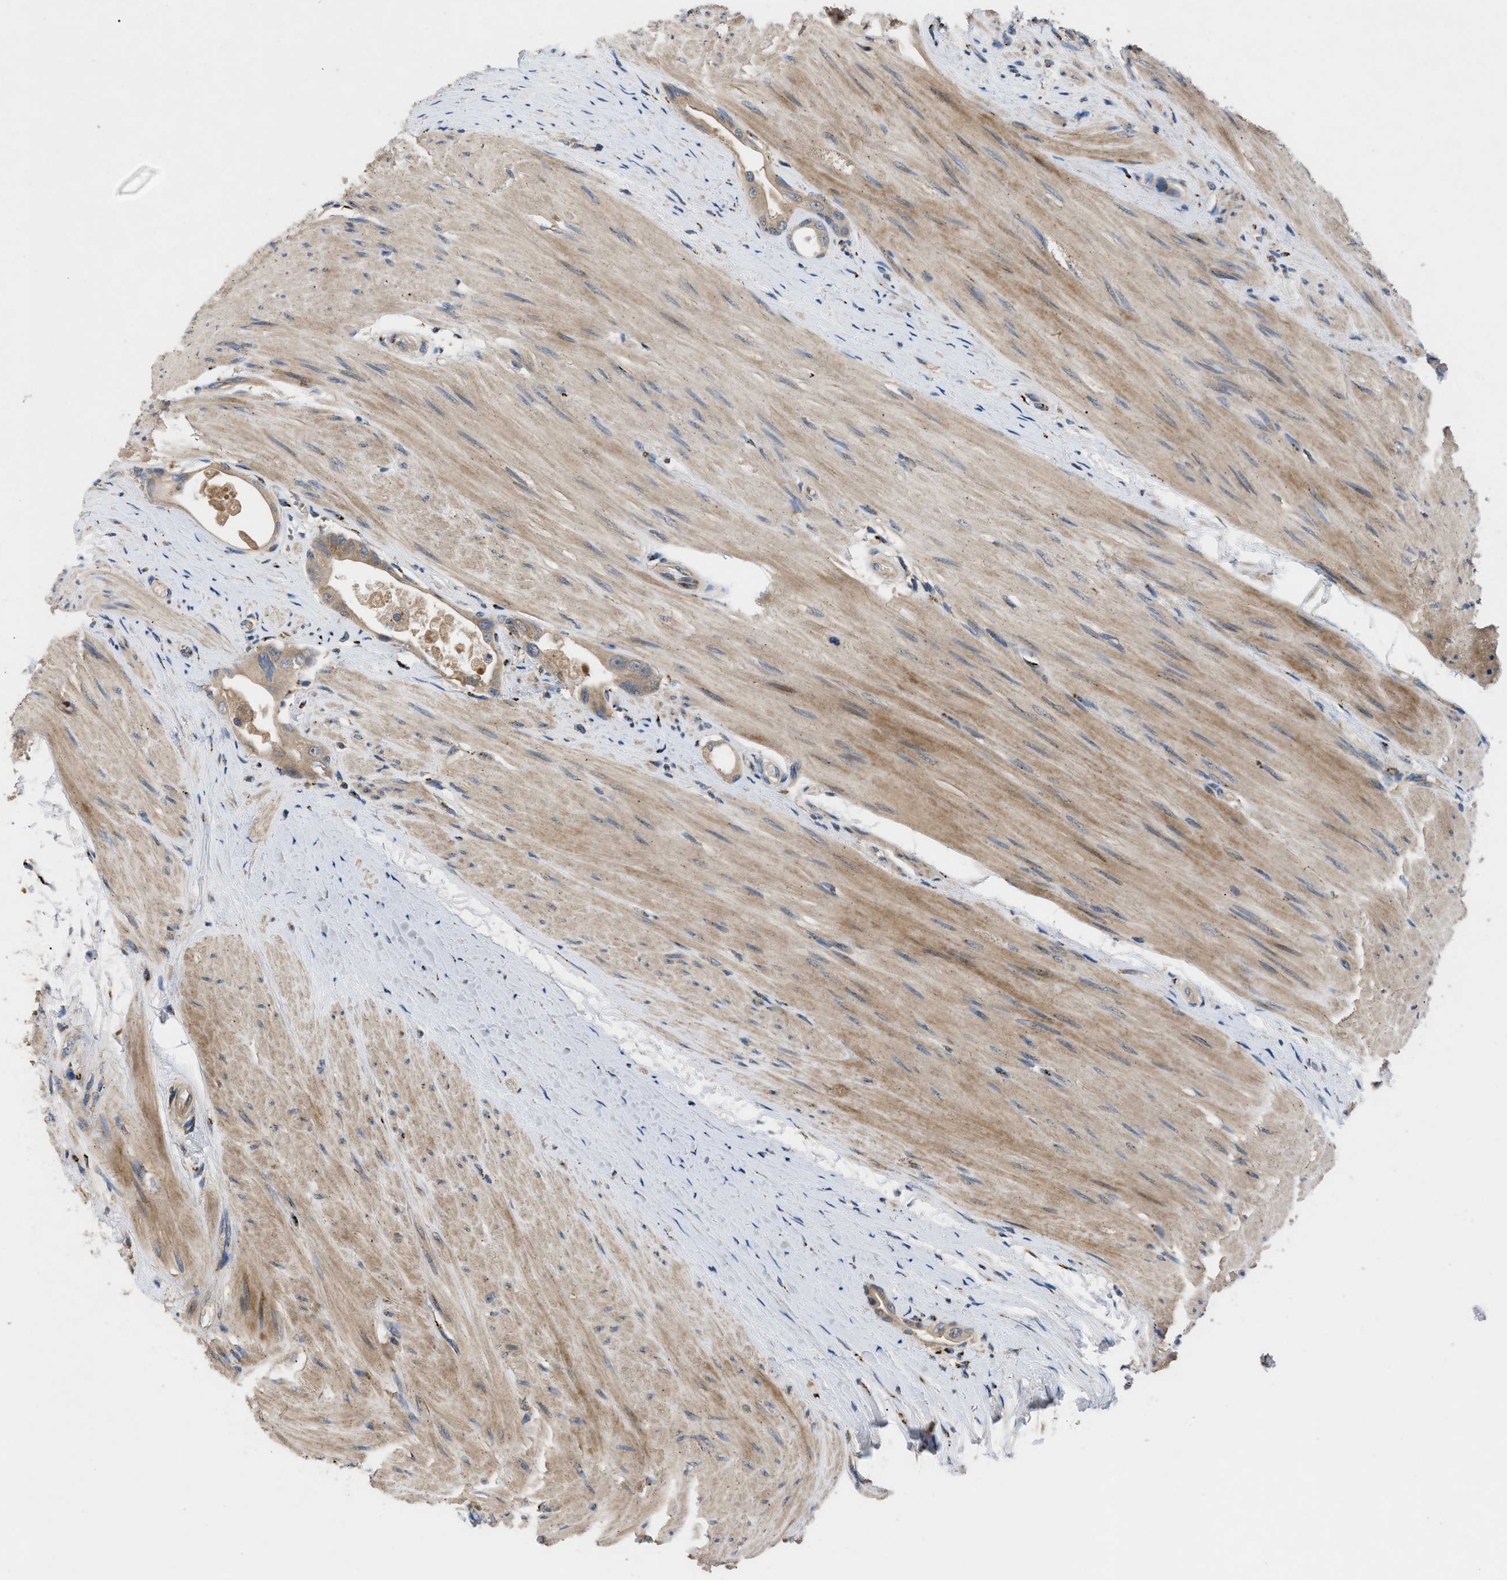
{"staining": {"intensity": "weak", "quantity": ">75%", "location": "cytoplasmic/membranous"}, "tissue": "colorectal cancer", "cell_type": "Tumor cells", "image_type": "cancer", "snomed": [{"axis": "morphology", "description": "Adenocarcinoma, NOS"}, {"axis": "topography", "description": "Rectum"}], "caption": "Protein expression analysis of colorectal adenocarcinoma shows weak cytoplasmic/membranous staining in about >75% of tumor cells. The staining was performed using DAB to visualize the protein expression in brown, while the nuclei were stained in blue with hematoxylin (Magnification: 20x).", "gene": "SIK2", "patient": {"sex": "male", "age": 51}}